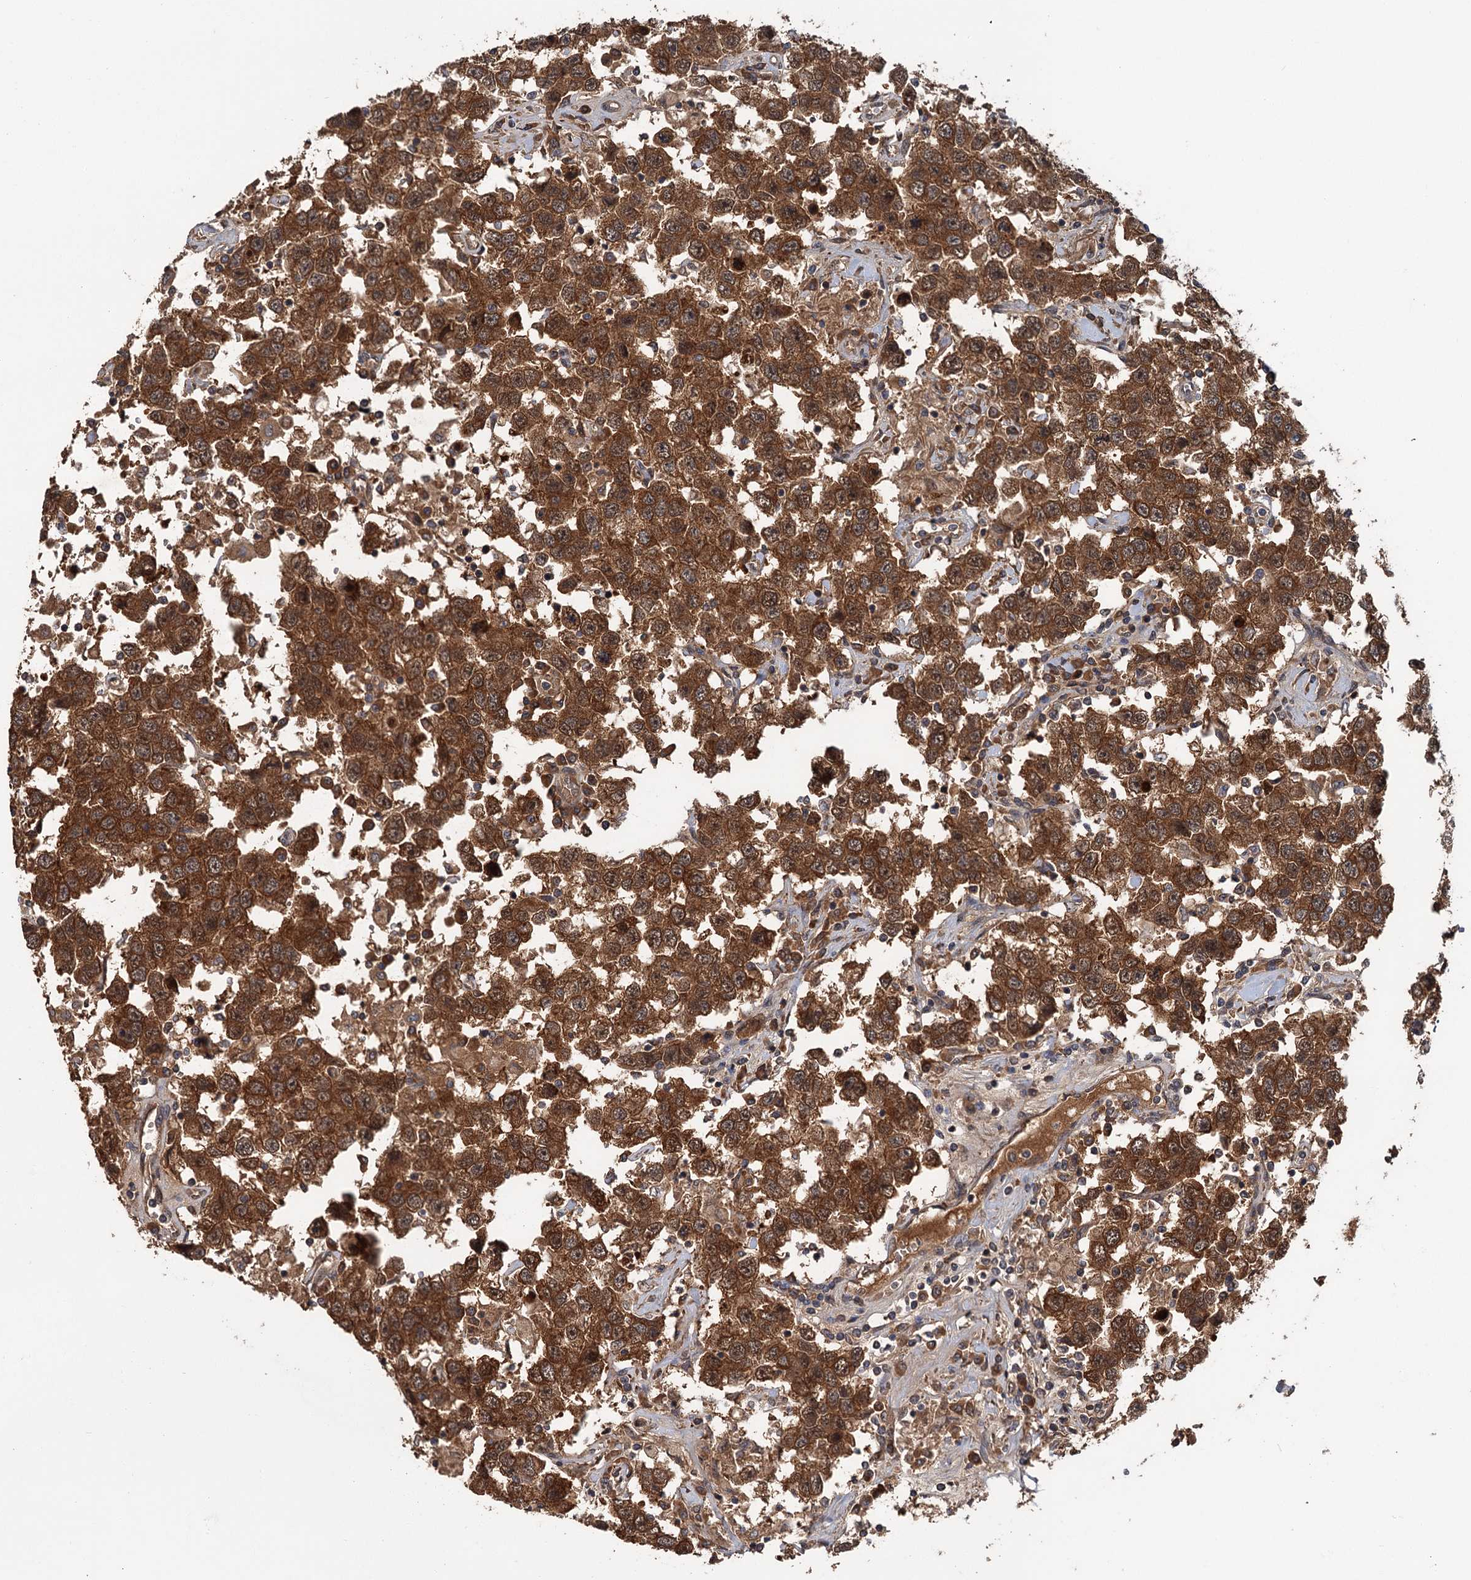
{"staining": {"intensity": "strong", "quantity": ">75%", "location": "cytoplasmic/membranous"}, "tissue": "testis cancer", "cell_type": "Tumor cells", "image_type": "cancer", "snomed": [{"axis": "morphology", "description": "Seminoma, NOS"}, {"axis": "topography", "description": "Testis"}], "caption": "A high-resolution histopathology image shows immunohistochemistry staining of seminoma (testis), which displays strong cytoplasmic/membranous positivity in approximately >75% of tumor cells.", "gene": "KANSL2", "patient": {"sex": "male", "age": 41}}